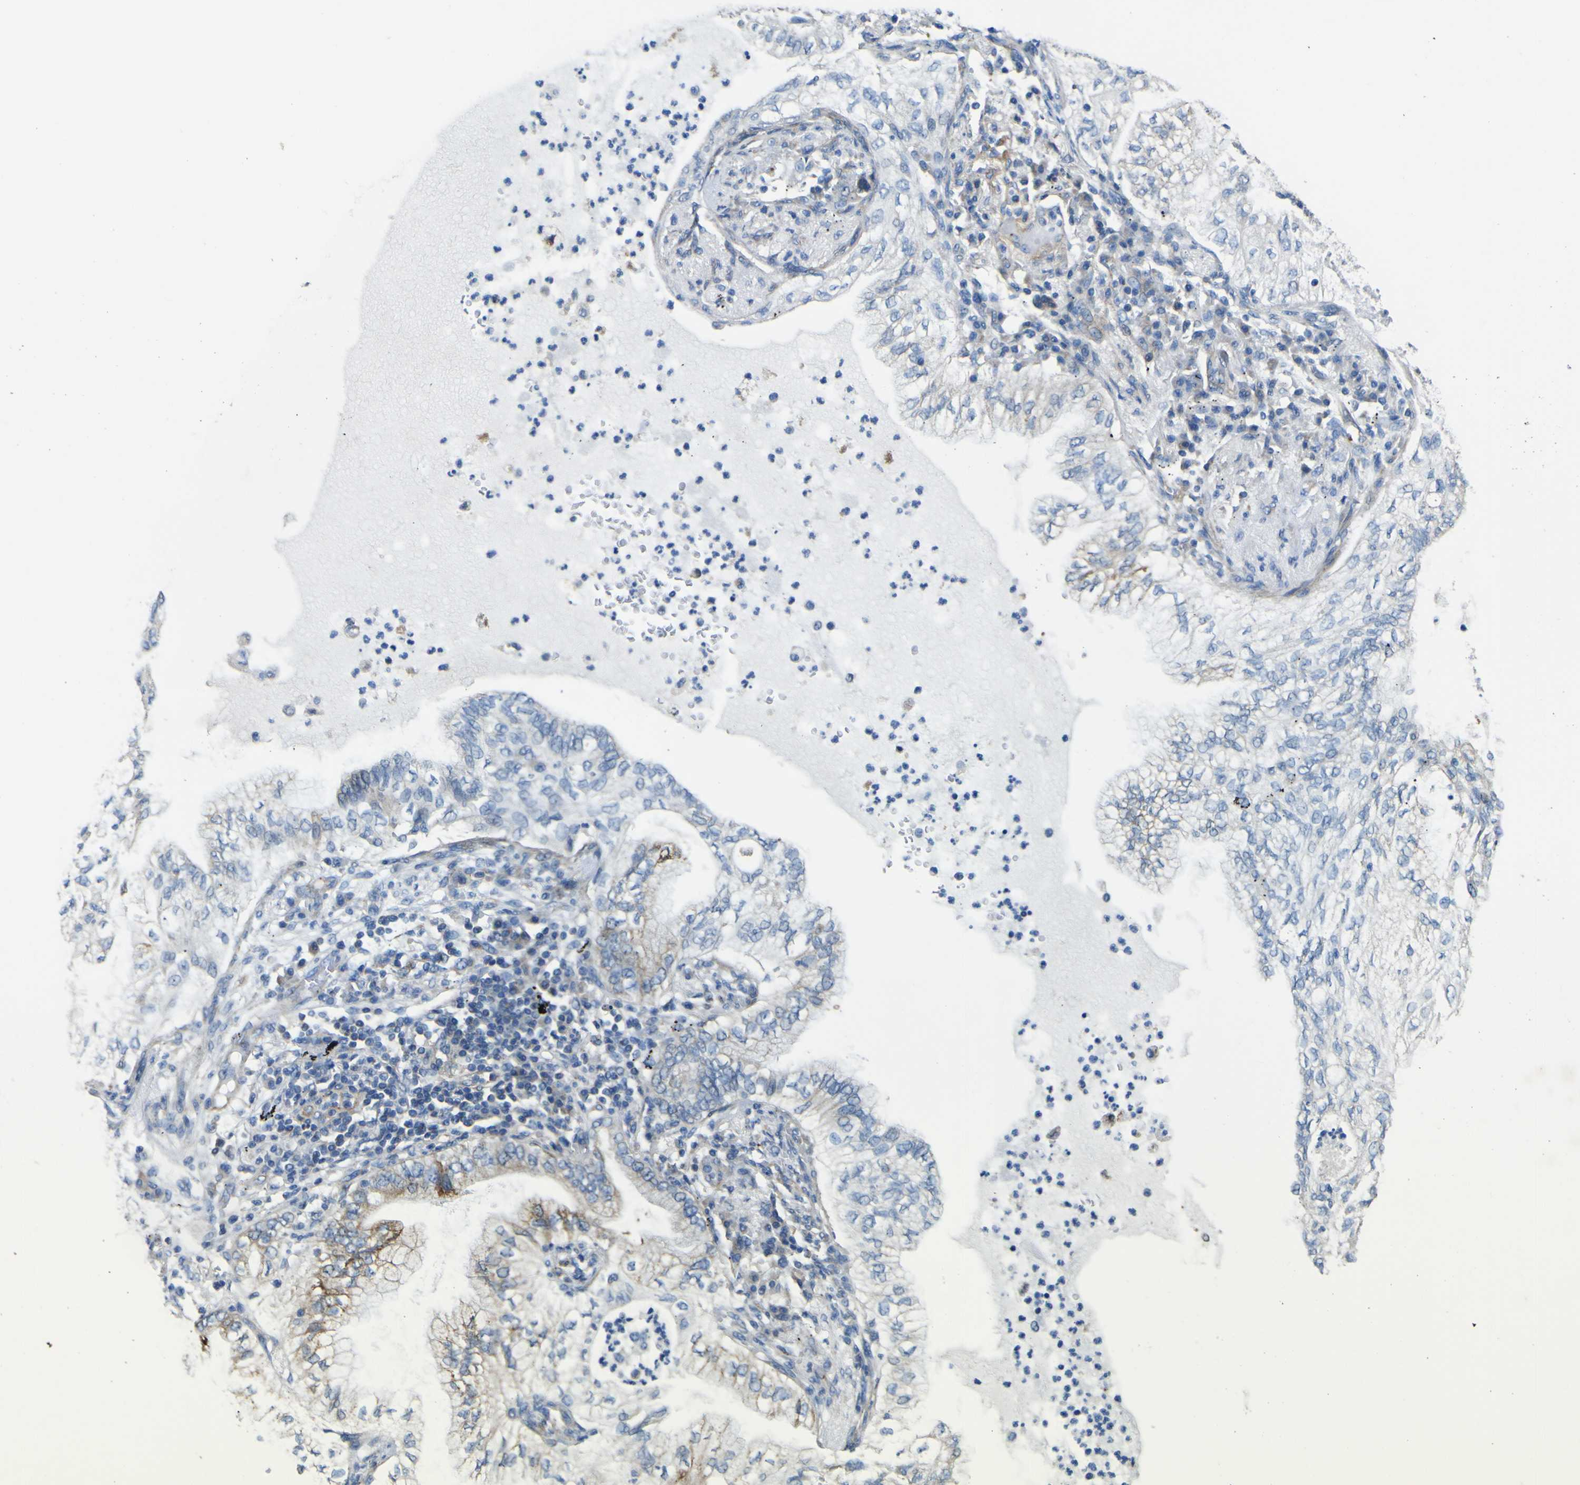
{"staining": {"intensity": "moderate", "quantity": "<25%", "location": "cytoplasmic/membranous"}, "tissue": "lung cancer", "cell_type": "Tumor cells", "image_type": "cancer", "snomed": [{"axis": "morphology", "description": "Normal tissue, NOS"}, {"axis": "morphology", "description": "Adenocarcinoma, NOS"}, {"axis": "topography", "description": "Bronchus"}, {"axis": "topography", "description": "Lung"}], "caption": "Lung cancer (adenocarcinoma) tissue displays moderate cytoplasmic/membranous positivity in about <25% of tumor cells, visualized by immunohistochemistry. (Stains: DAB in brown, nuclei in blue, Microscopy: brightfield microscopy at high magnification).", "gene": "ALDH18A1", "patient": {"sex": "female", "age": 70}}